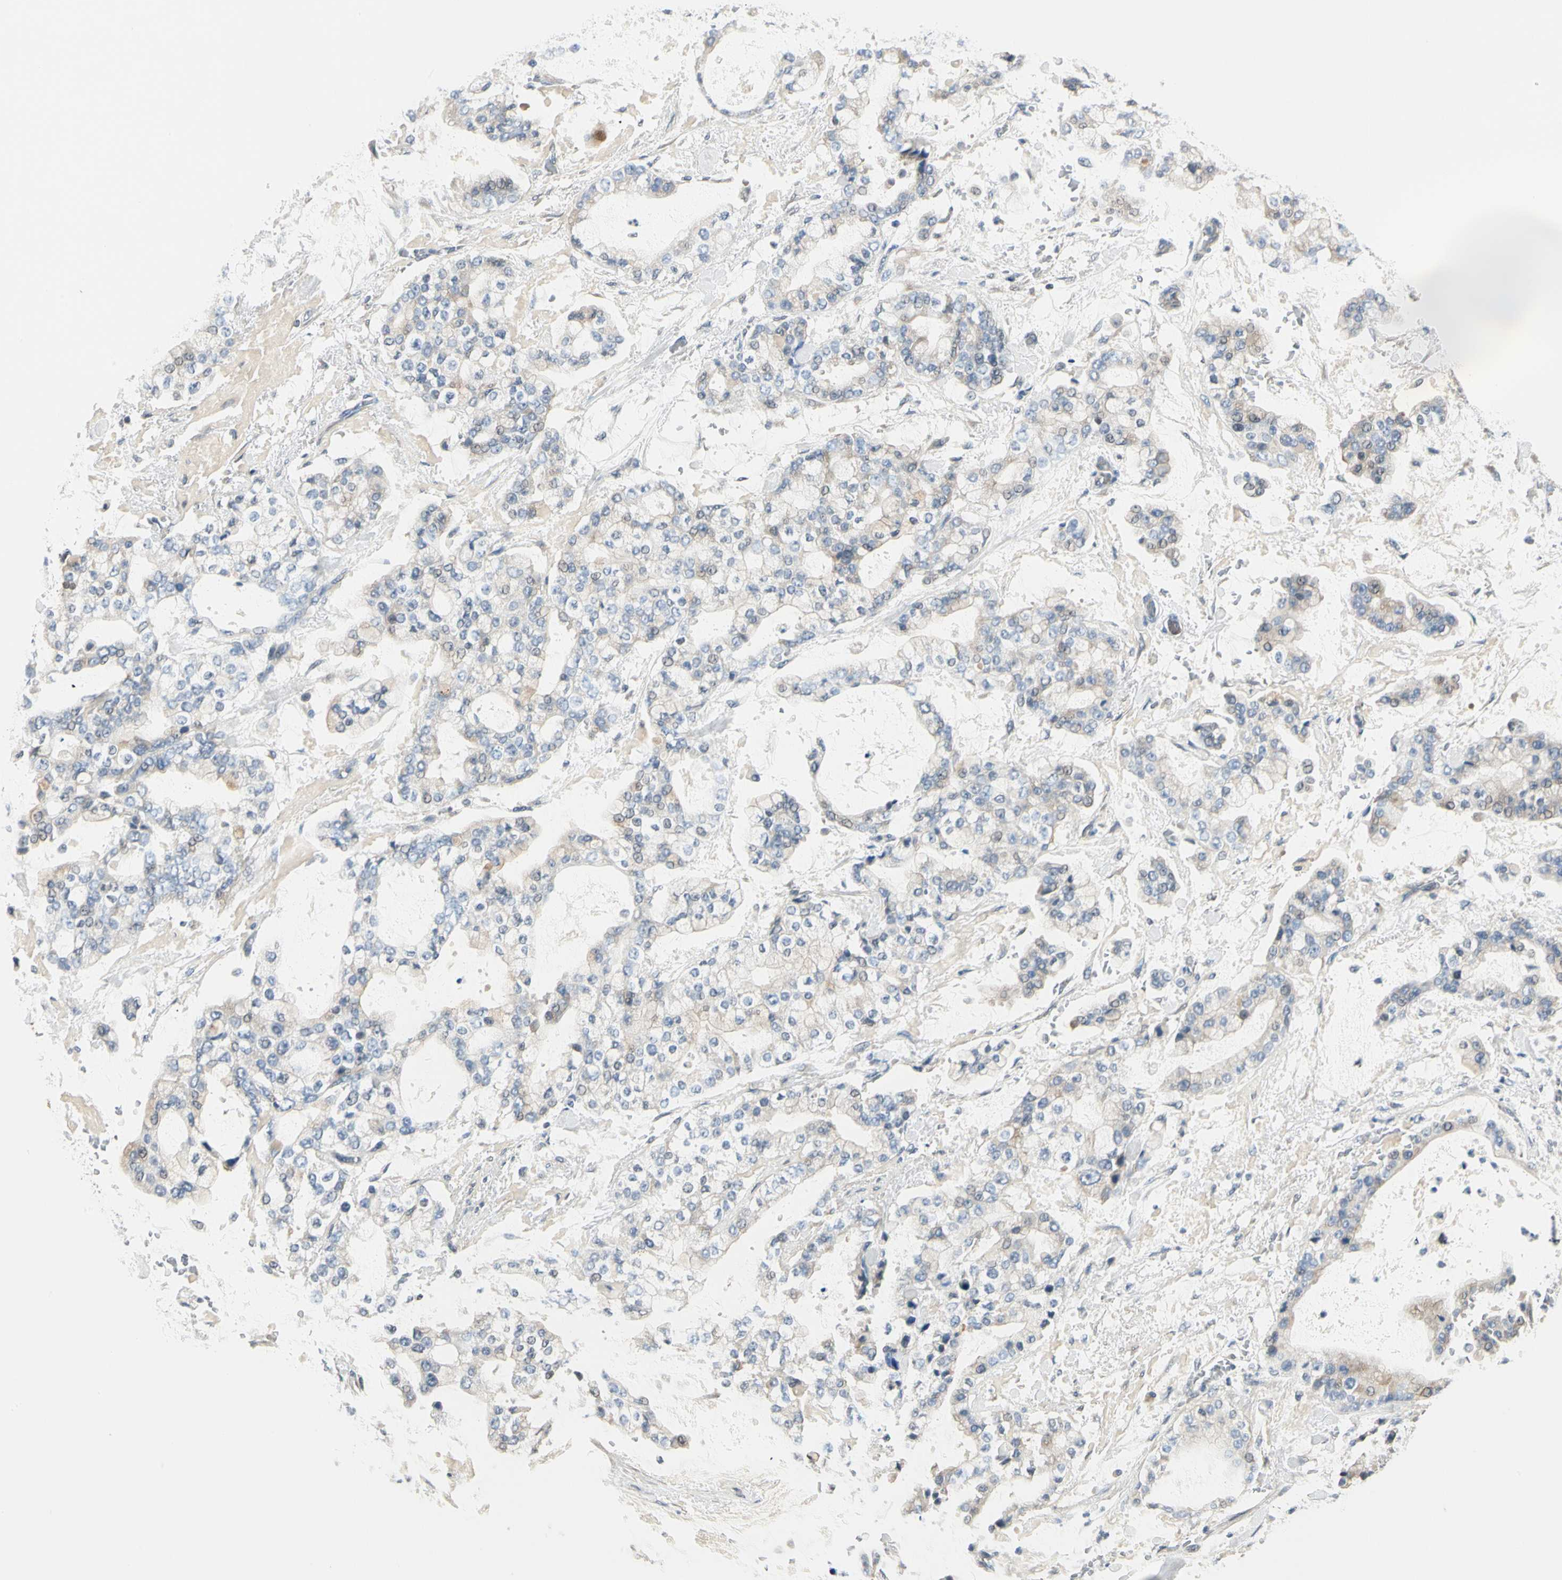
{"staining": {"intensity": "weak", "quantity": "<25%", "location": "cytoplasmic/membranous"}, "tissue": "stomach cancer", "cell_type": "Tumor cells", "image_type": "cancer", "snomed": [{"axis": "morphology", "description": "Normal tissue, NOS"}, {"axis": "morphology", "description": "Adenocarcinoma, NOS"}, {"axis": "topography", "description": "Stomach, upper"}, {"axis": "topography", "description": "Stomach"}], "caption": "Protein analysis of adenocarcinoma (stomach) reveals no significant expression in tumor cells.", "gene": "GPR153", "patient": {"sex": "male", "age": 76}}